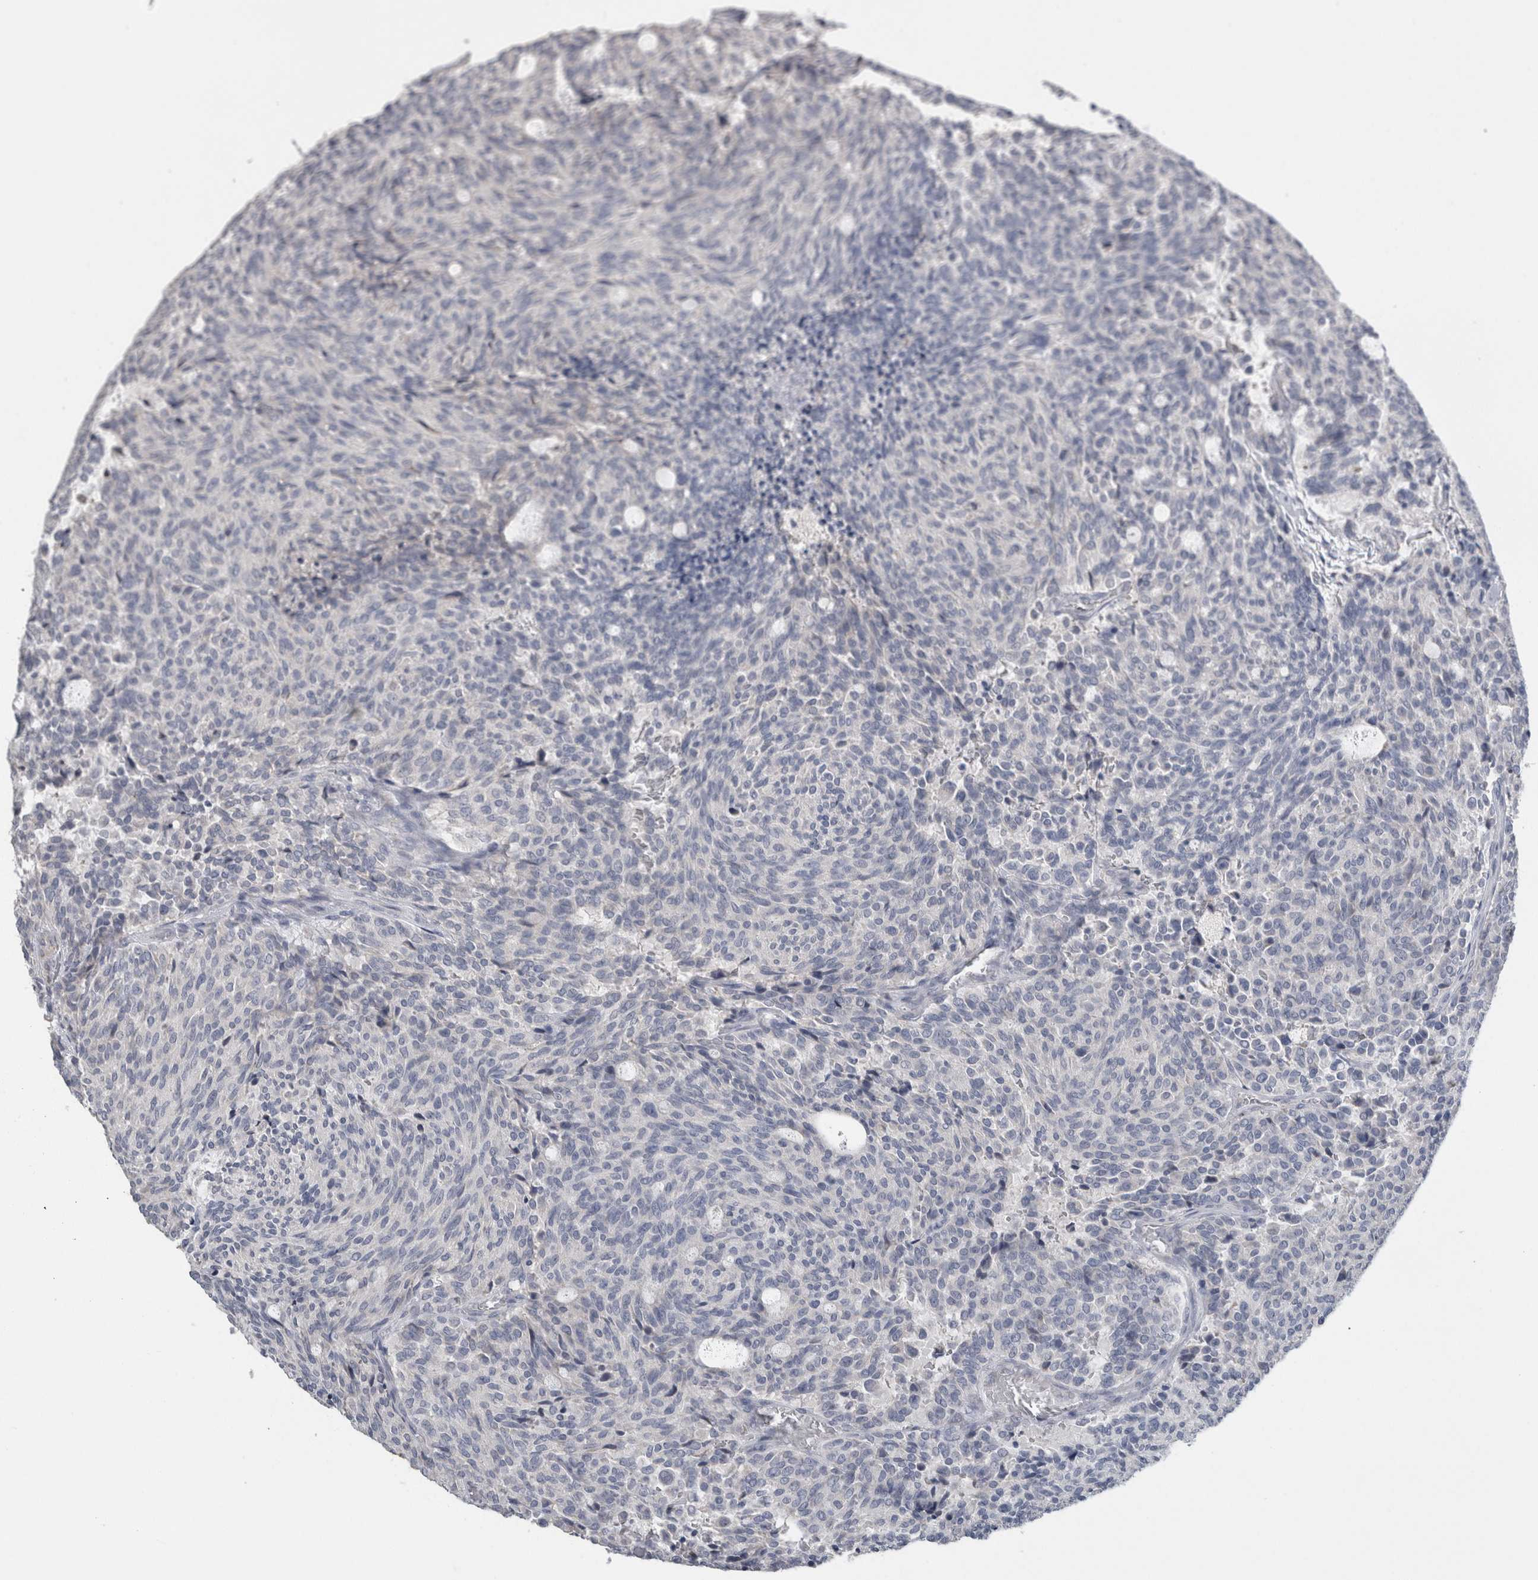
{"staining": {"intensity": "negative", "quantity": "none", "location": "none"}, "tissue": "carcinoid", "cell_type": "Tumor cells", "image_type": "cancer", "snomed": [{"axis": "morphology", "description": "Carcinoid, malignant, NOS"}, {"axis": "topography", "description": "Pancreas"}], "caption": "IHC histopathology image of carcinoid stained for a protein (brown), which reveals no staining in tumor cells.", "gene": "NEFM", "patient": {"sex": "female", "age": 54}}